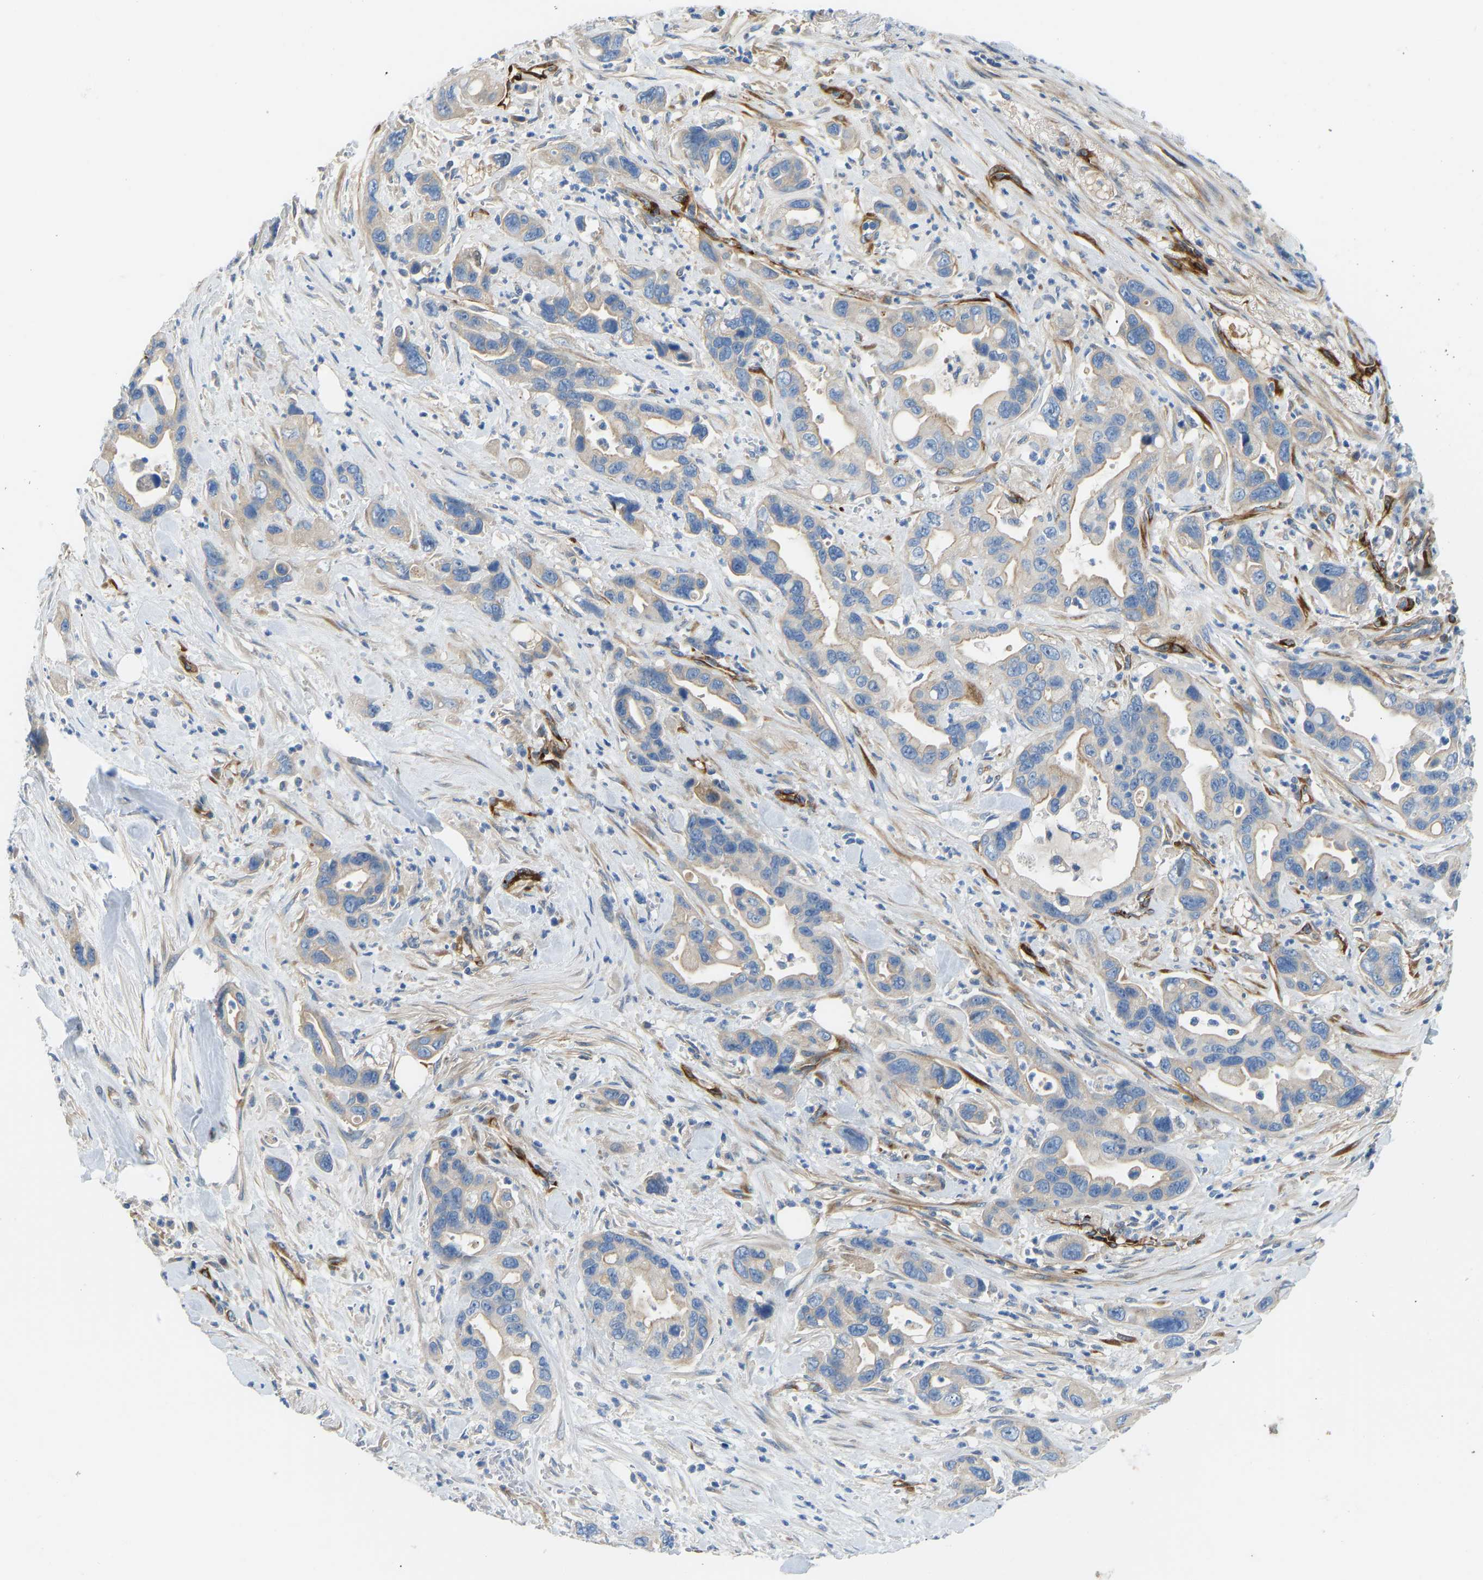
{"staining": {"intensity": "moderate", "quantity": "<25%", "location": "cytoplasmic/membranous"}, "tissue": "pancreatic cancer", "cell_type": "Tumor cells", "image_type": "cancer", "snomed": [{"axis": "morphology", "description": "Adenocarcinoma, NOS"}, {"axis": "topography", "description": "Pancreas"}], "caption": "This image displays pancreatic cancer stained with IHC to label a protein in brown. The cytoplasmic/membranous of tumor cells show moderate positivity for the protein. Nuclei are counter-stained blue.", "gene": "COL15A1", "patient": {"sex": "female", "age": 70}}